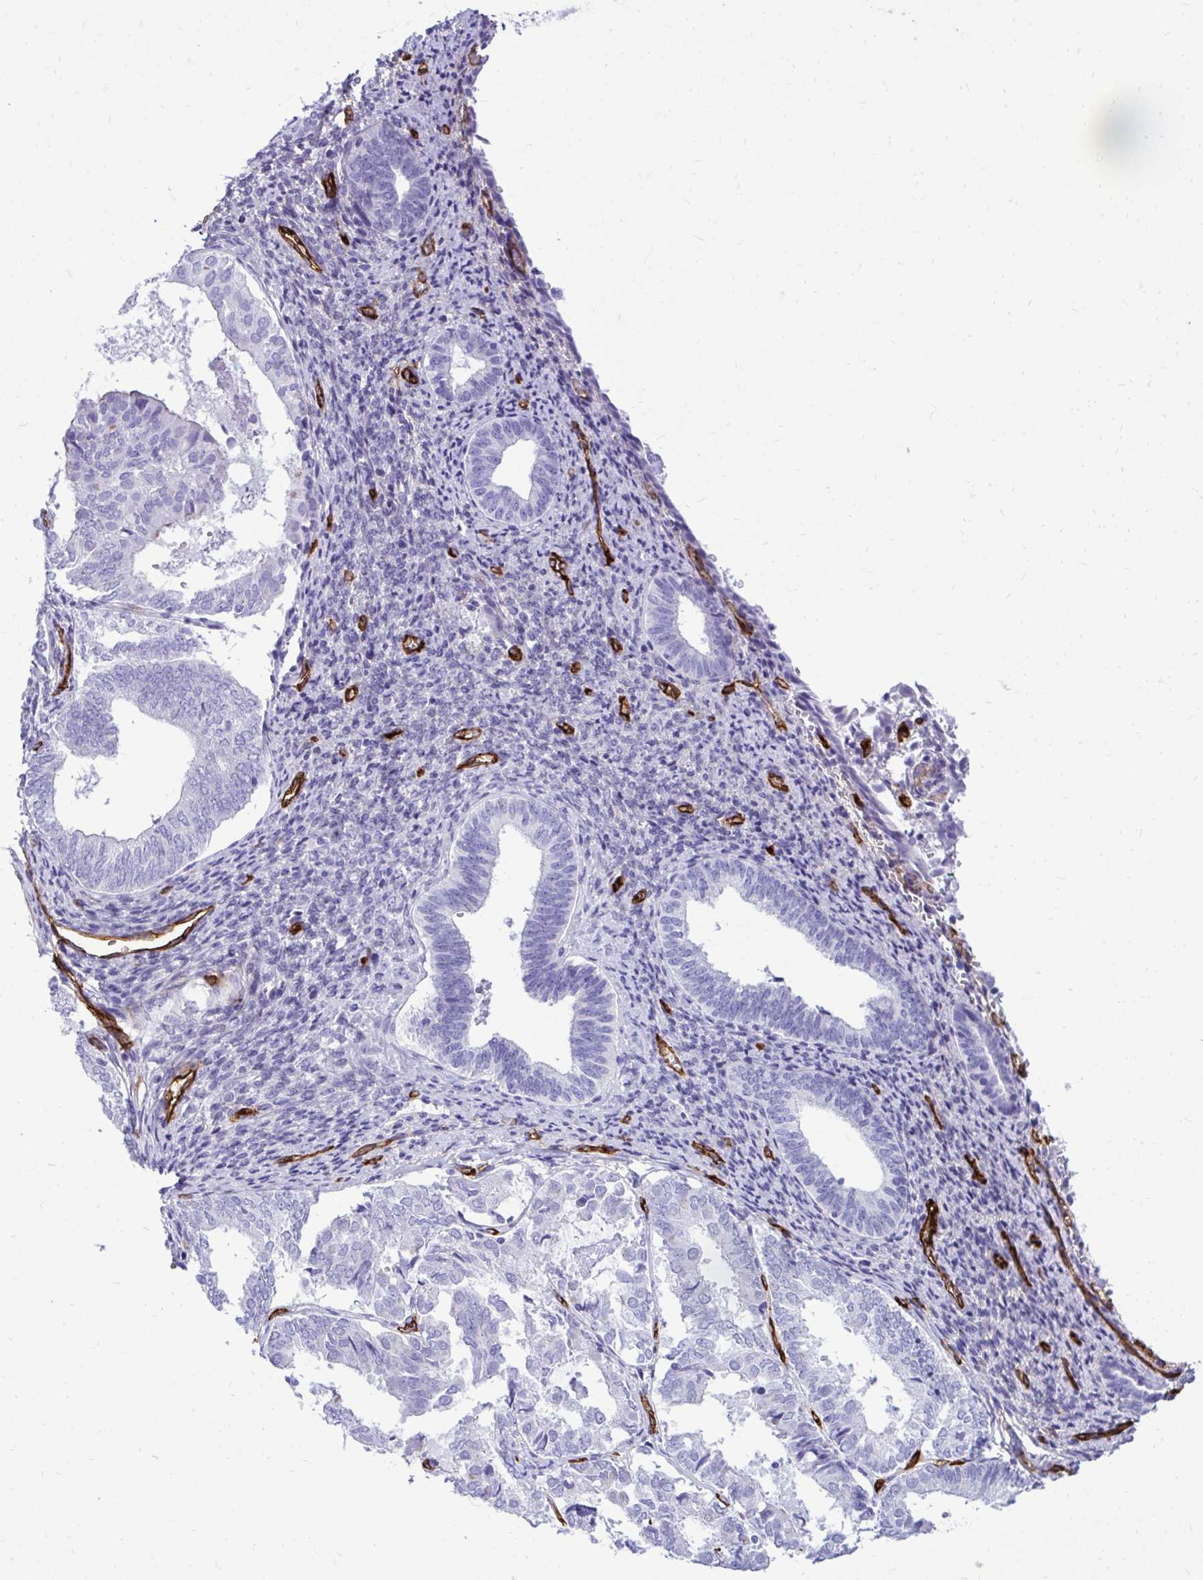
{"staining": {"intensity": "negative", "quantity": "none", "location": "none"}, "tissue": "endometrium", "cell_type": "Cells in endometrial stroma", "image_type": "normal", "snomed": [{"axis": "morphology", "description": "Normal tissue, NOS"}, {"axis": "topography", "description": "Endometrium"}], "caption": "A micrograph of endometrium stained for a protein demonstrates no brown staining in cells in endometrial stroma.", "gene": "ABCG2", "patient": {"sex": "female", "age": 50}}